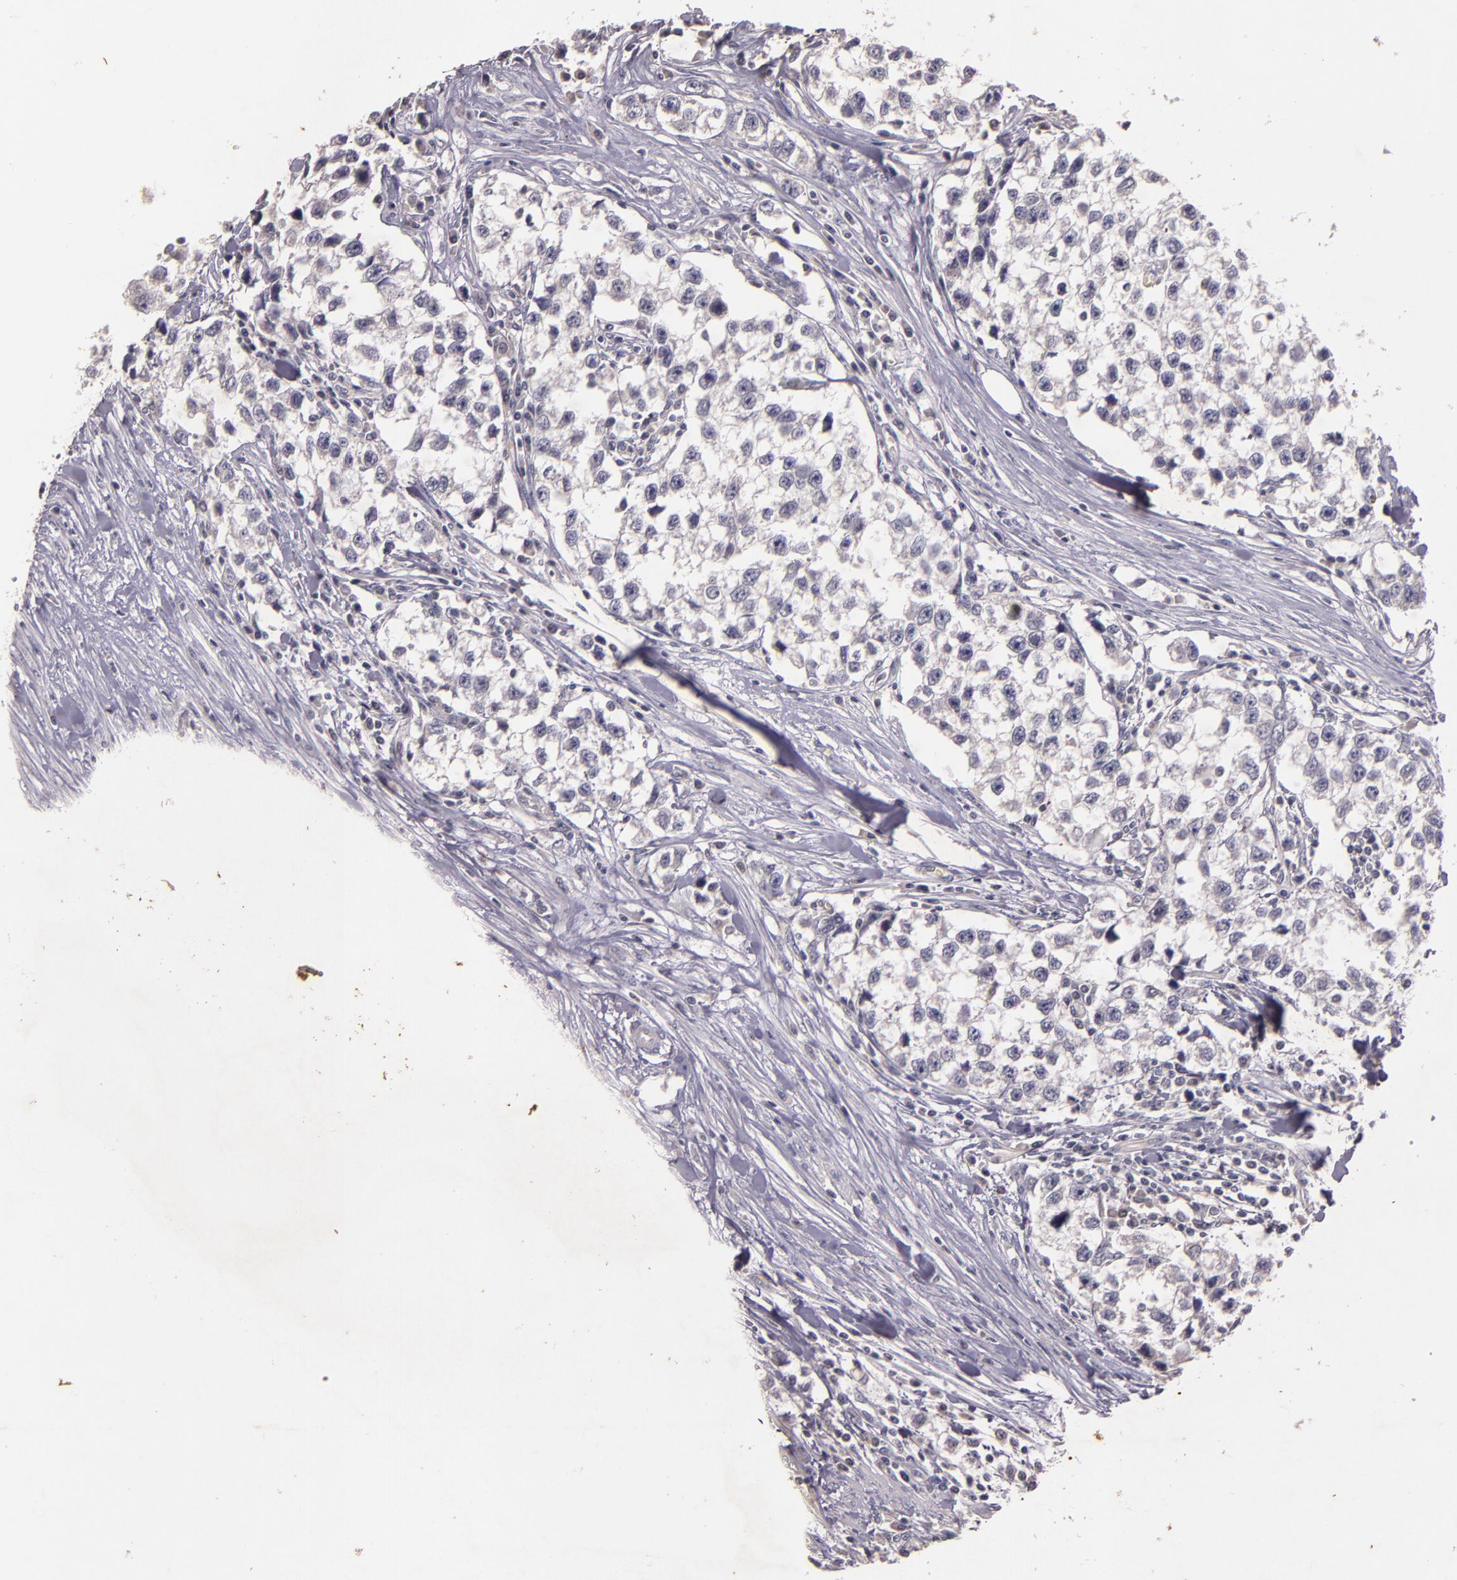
{"staining": {"intensity": "negative", "quantity": "none", "location": "none"}, "tissue": "testis cancer", "cell_type": "Tumor cells", "image_type": "cancer", "snomed": [{"axis": "morphology", "description": "Seminoma, NOS"}, {"axis": "morphology", "description": "Carcinoma, Embryonal, NOS"}, {"axis": "topography", "description": "Testis"}], "caption": "Embryonal carcinoma (testis) was stained to show a protein in brown. There is no significant expression in tumor cells.", "gene": "TFF1", "patient": {"sex": "male", "age": 30}}